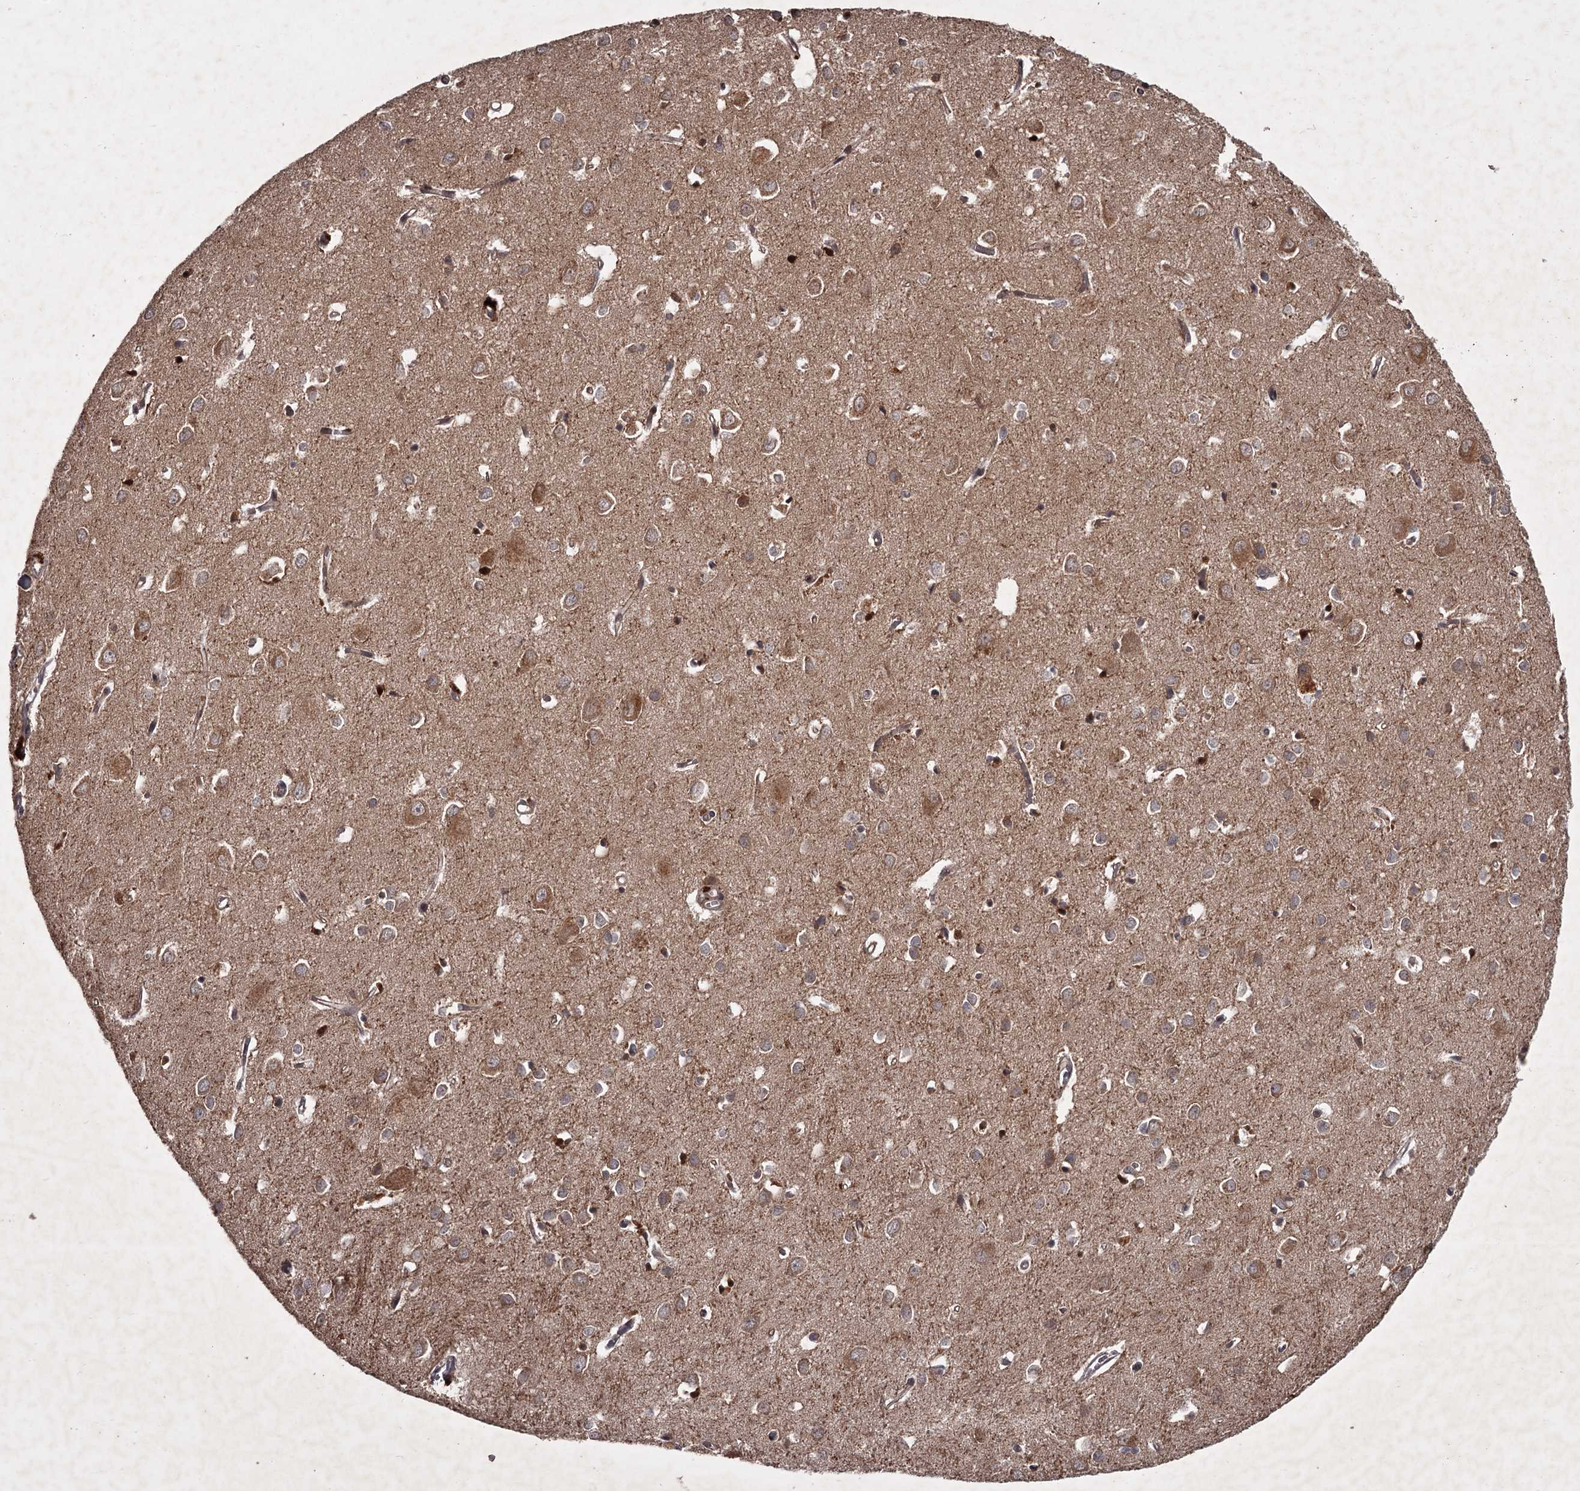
{"staining": {"intensity": "moderate", "quantity": ">75%", "location": "cytoplasmic/membranous"}, "tissue": "cerebral cortex", "cell_type": "Endothelial cells", "image_type": "normal", "snomed": [{"axis": "morphology", "description": "Normal tissue, NOS"}, {"axis": "topography", "description": "Cerebral cortex"}], "caption": "IHC image of benign cerebral cortex: cerebral cortex stained using immunohistochemistry exhibits medium levels of moderate protein expression localized specifically in the cytoplasmic/membranous of endothelial cells, appearing as a cytoplasmic/membranous brown color.", "gene": "TBC1D23", "patient": {"sex": "female", "age": 64}}